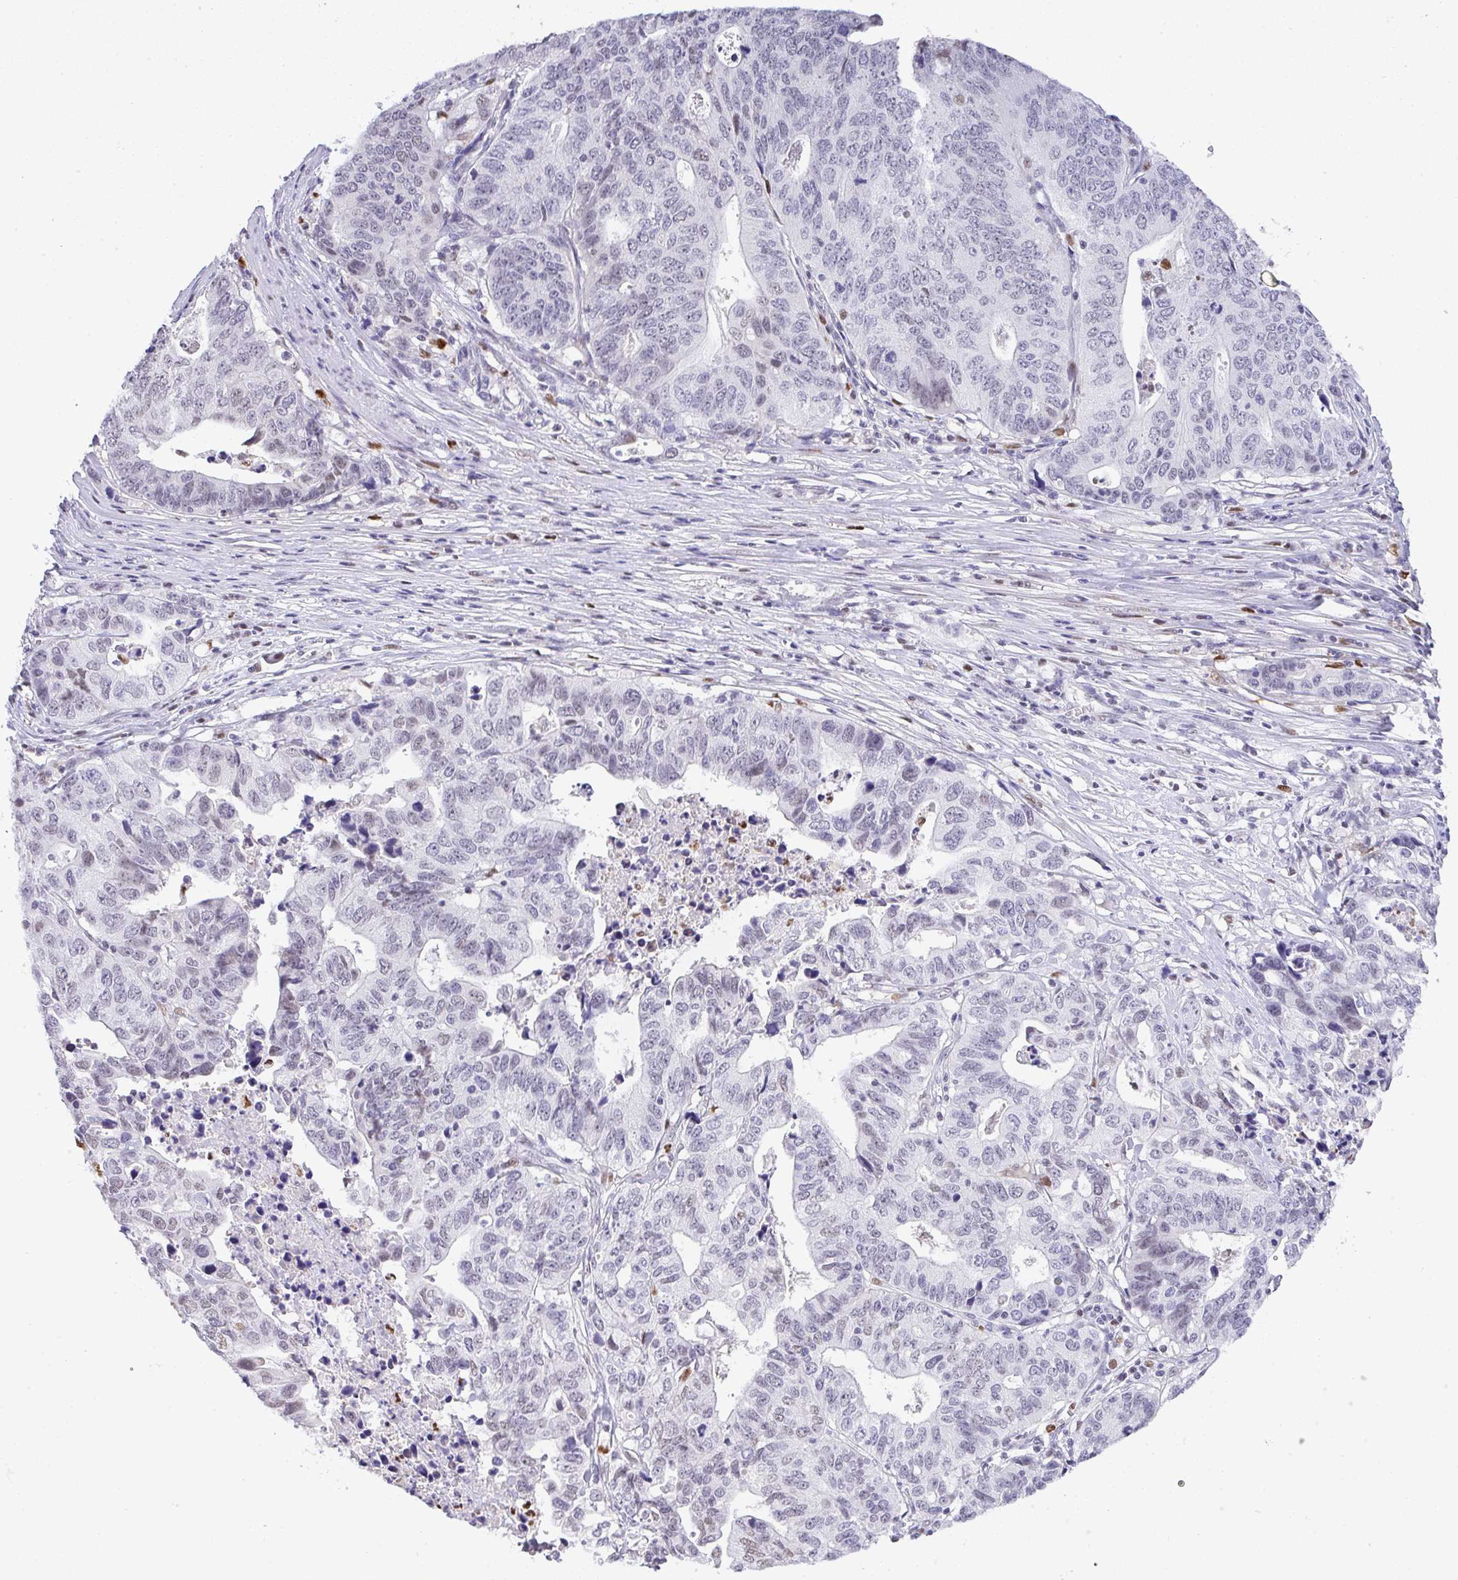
{"staining": {"intensity": "negative", "quantity": "none", "location": "none"}, "tissue": "stomach cancer", "cell_type": "Tumor cells", "image_type": "cancer", "snomed": [{"axis": "morphology", "description": "Adenocarcinoma, NOS"}, {"axis": "topography", "description": "Stomach, upper"}], "caption": "Immunohistochemistry histopathology image of neoplastic tissue: human adenocarcinoma (stomach) stained with DAB (3,3'-diaminobenzidine) reveals no significant protein positivity in tumor cells.", "gene": "BBX", "patient": {"sex": "female", "age": 67}}